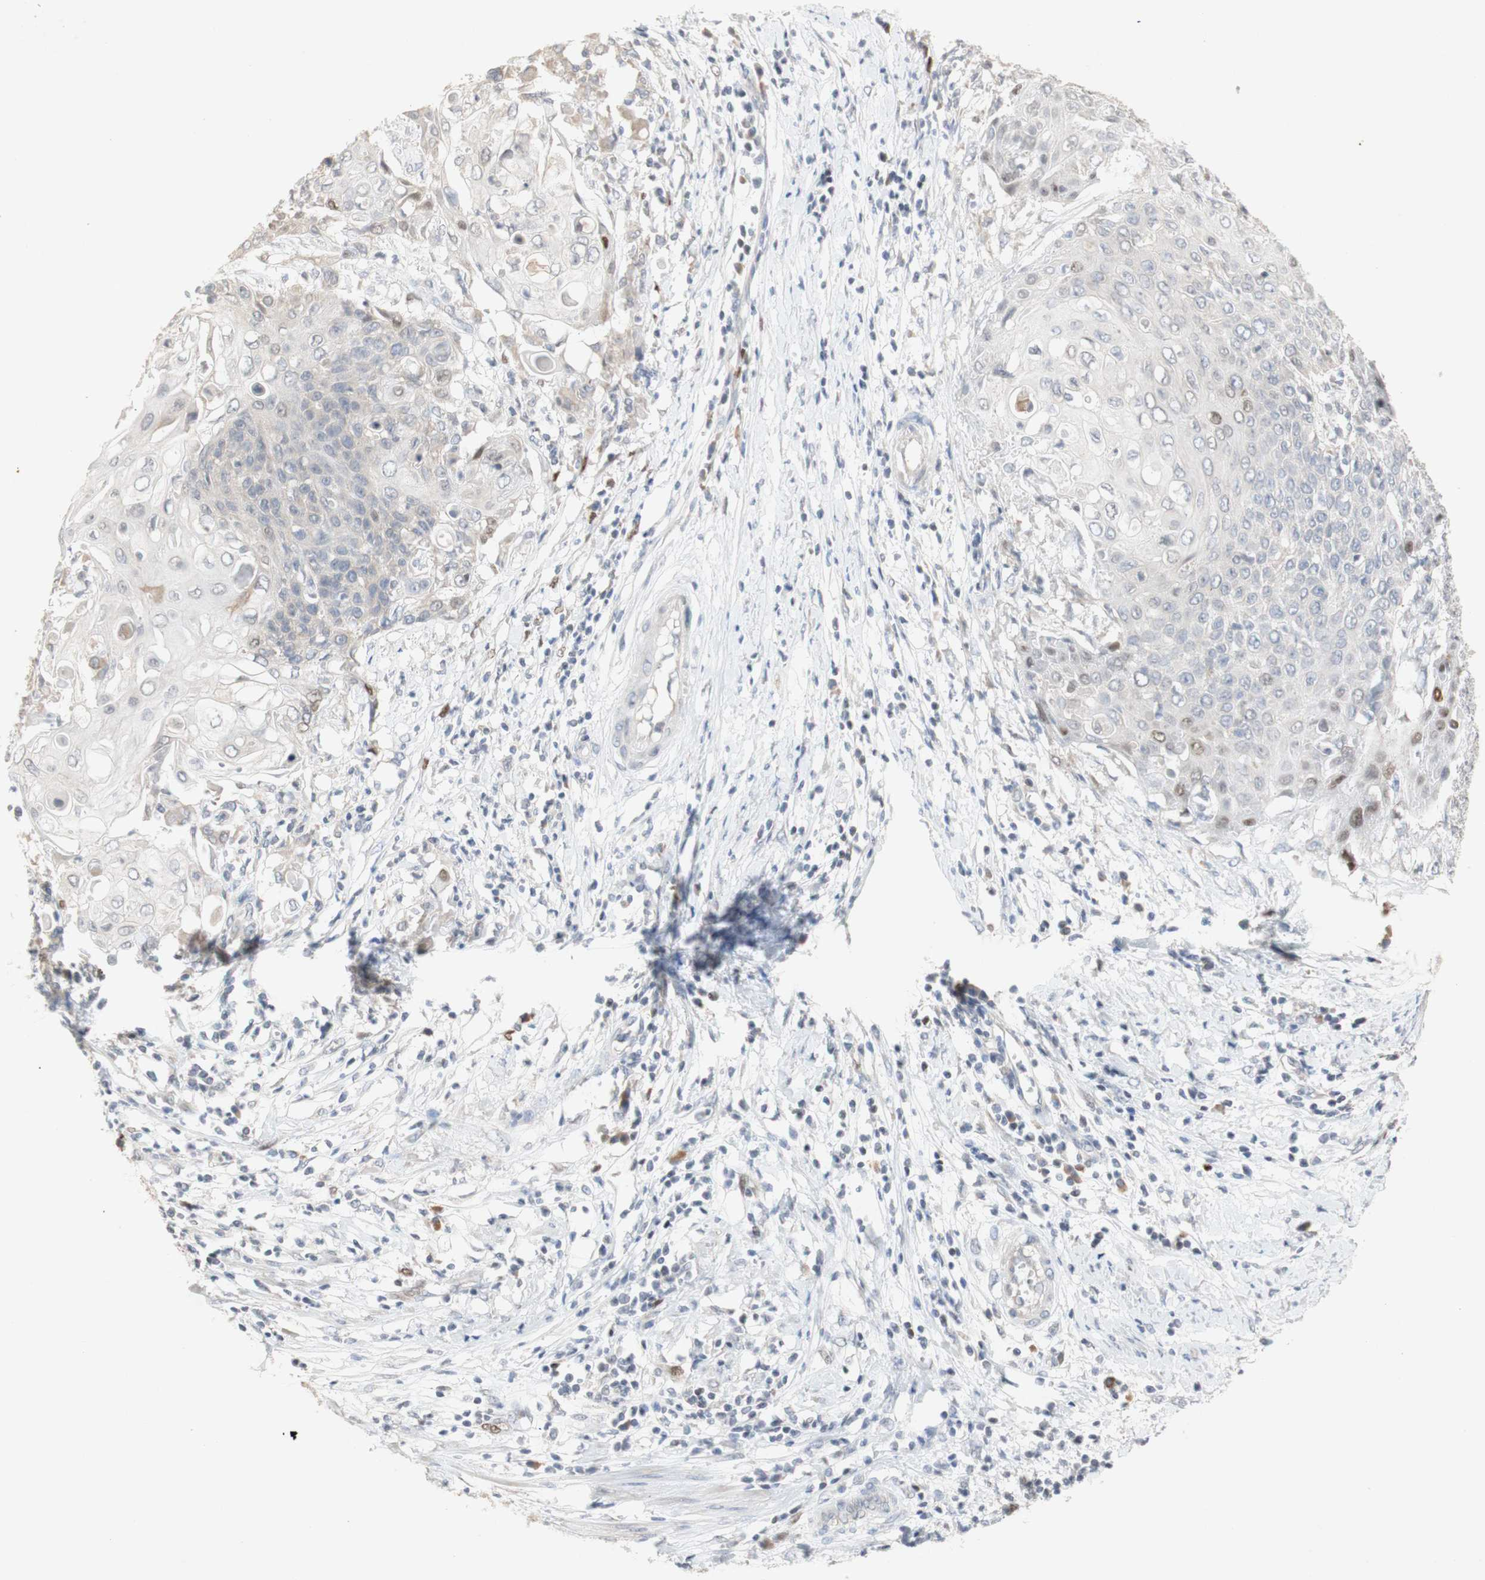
{"staining": {"intensity": "negative", "quantity": "none", "location": "none"}, "tissue": "cervical cancer", "cell_type": "Tumor cells", "image_type": "cancer", "snomed": [{"axis": "morphology", "description": "Squamous cell carcinoma, NOS"}, {"axis": "topography", "description": "Cervix"}], "caption": "Tumor cells show no significant positivity in cervical cancer.", "gene": "FOSB", "patient": {"sex": "female", "age": 39}}